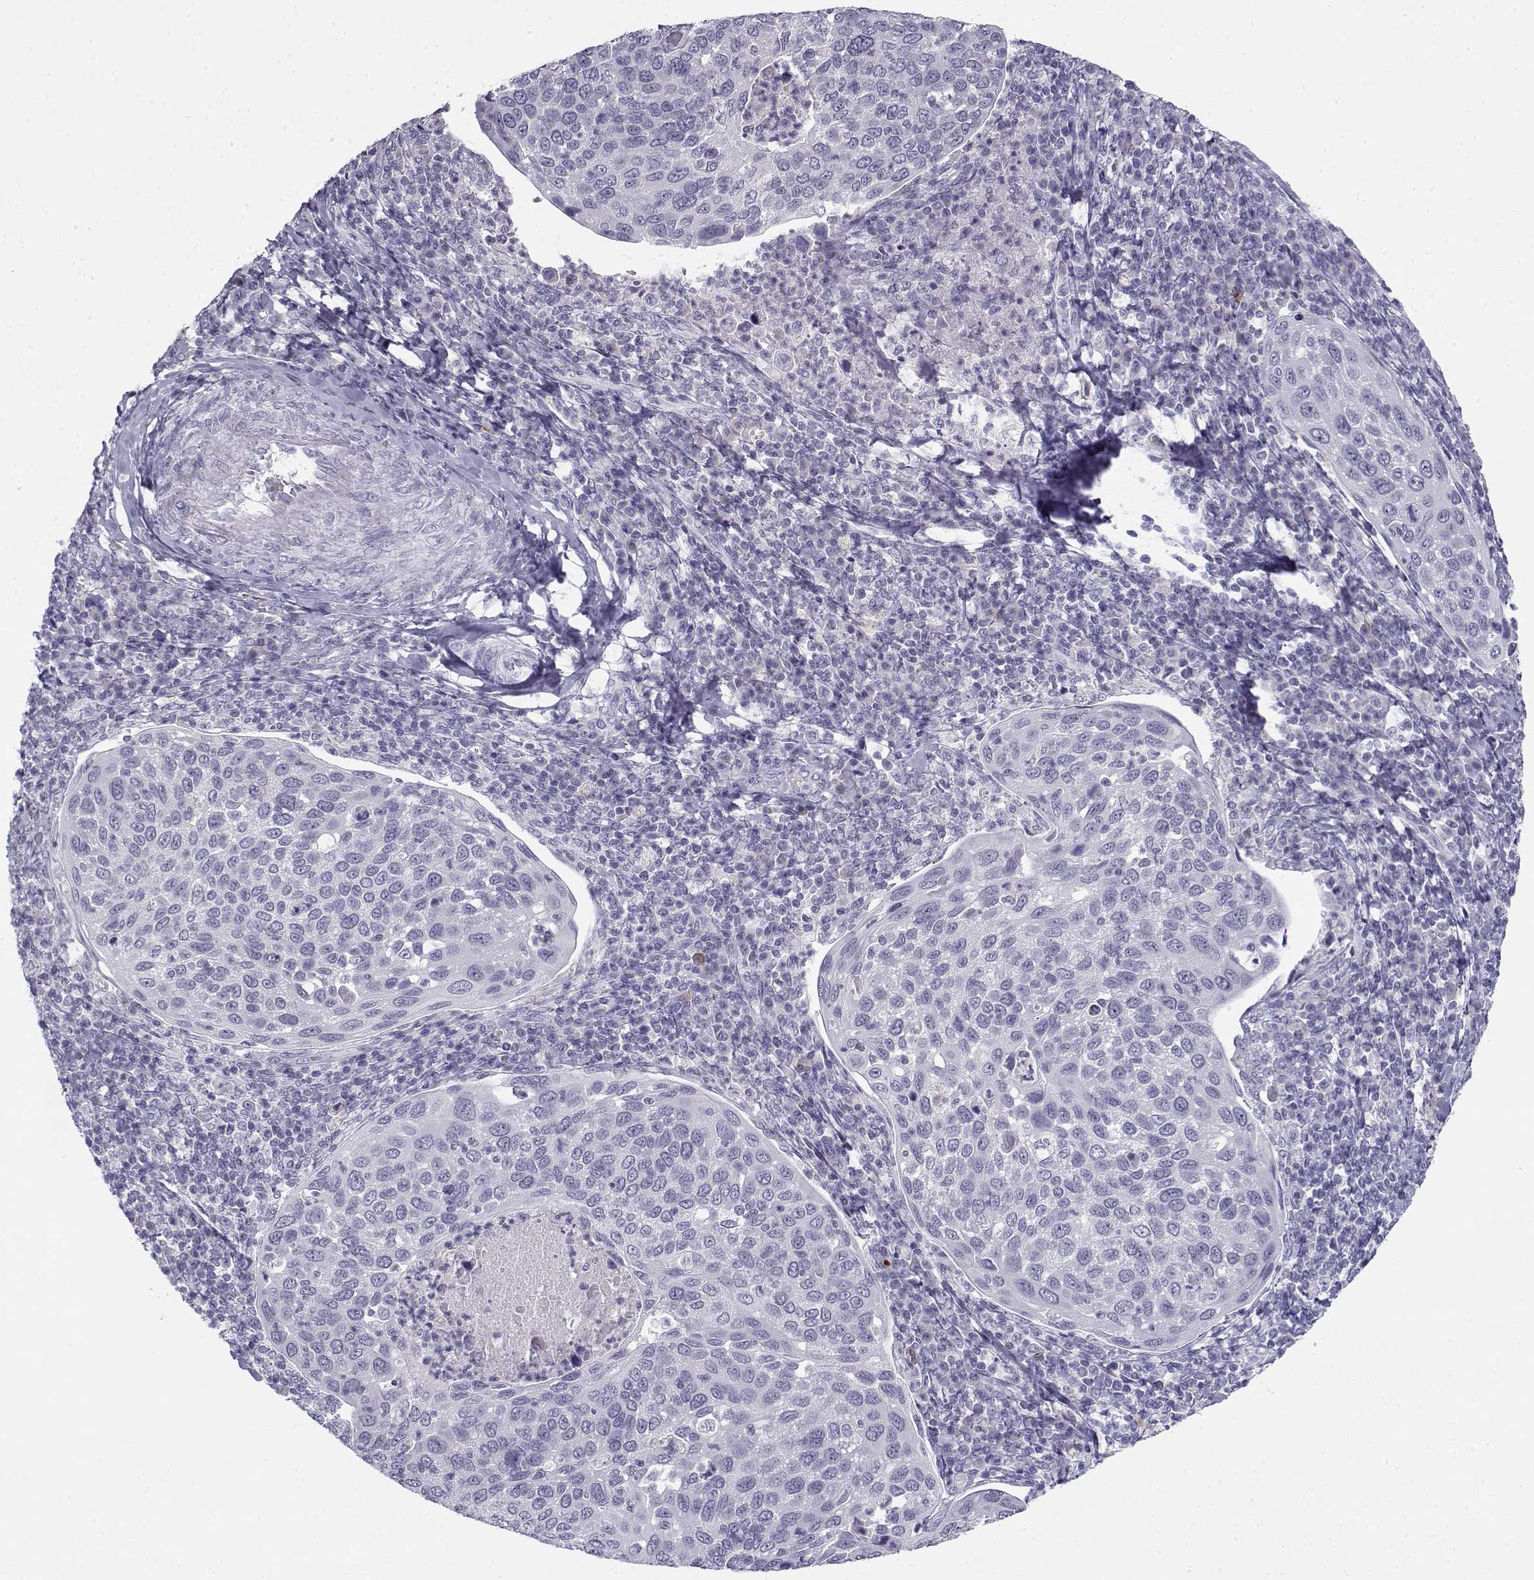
{"staining": {"intensity": "negative", "quantity": "none", "location": "none"}, "tissue": "cervical cancer", "cell_type": "Tumor cells", "image_type": "cancer", "snomed": [{"axis": "morphology", "description": "Squamous cell carcinoma, NOS"}, {"axis": "topography", "description": "Cervix"}], "caption": "The photomicrograph demonstrates no staining of tumor cells in squamous cell carcinoma (cervical). (Immunohistochemistry (ihc), brightfield microscopy, high magnification).", "gene": "FAM166A", "patient": {"sex": "female", "age": 54}}